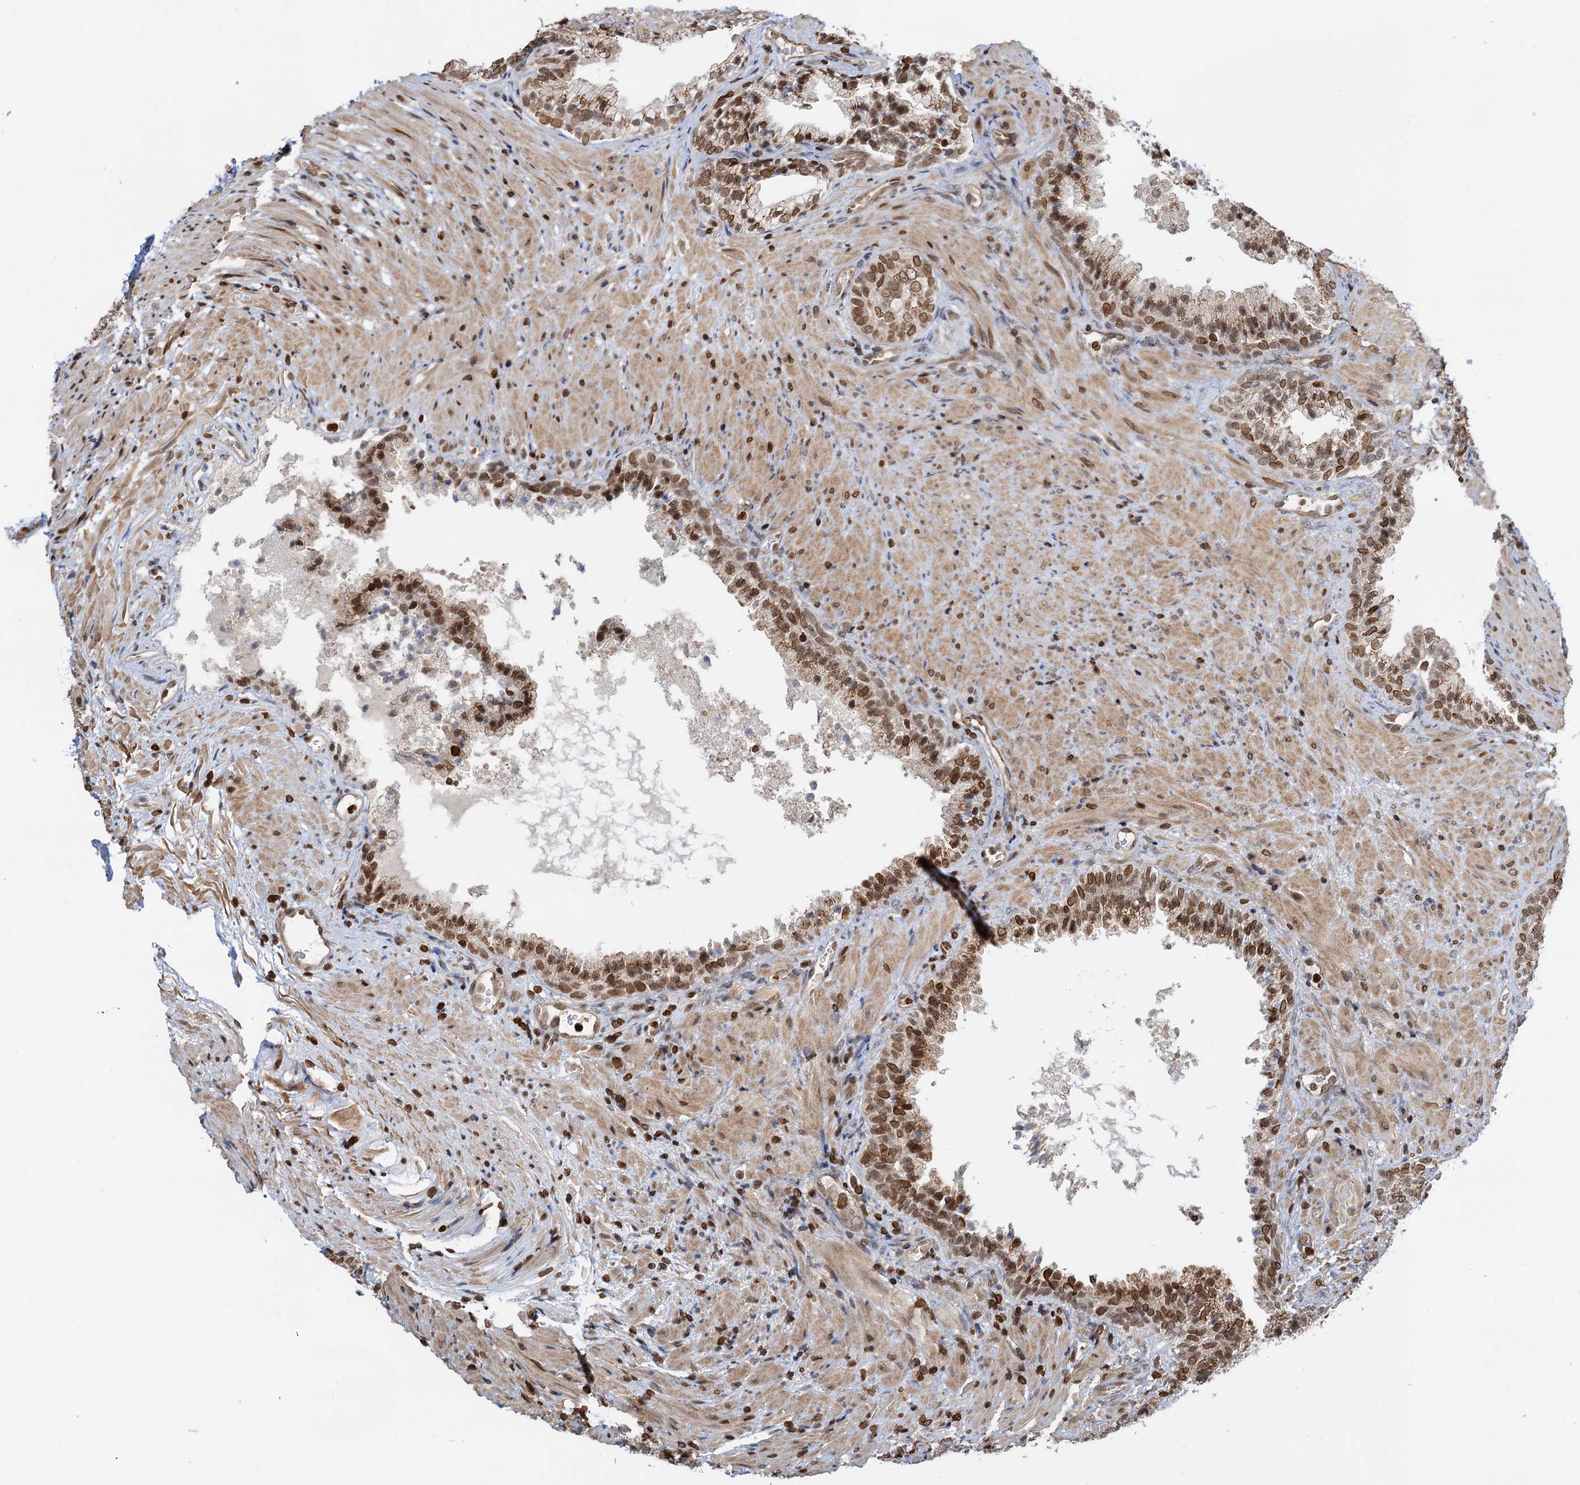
{"staining": {"intensity": "moderate", "quantity": ">75%", "location": "nuclear"}, "tissue": "prostate", "cell_type": "Glandular cells", "image_type": "normal", "snomed": [{"axis": "morphology", "description": "Normal tissue, NOS"}, {"axis": "topography", "description": "Prostate"}], "caption": "Immunohistochemical staining of unremarkable human prostate displays >75% levels of moderate nuclear protein positivity in about >75% of glandular cells. (DAB (3,3'-diaminobenzidine) = brown stain, brightfield microscopy at high magnification).", "gene": "ZC3H13", "patient": {"sex": "male", "age": 76}}